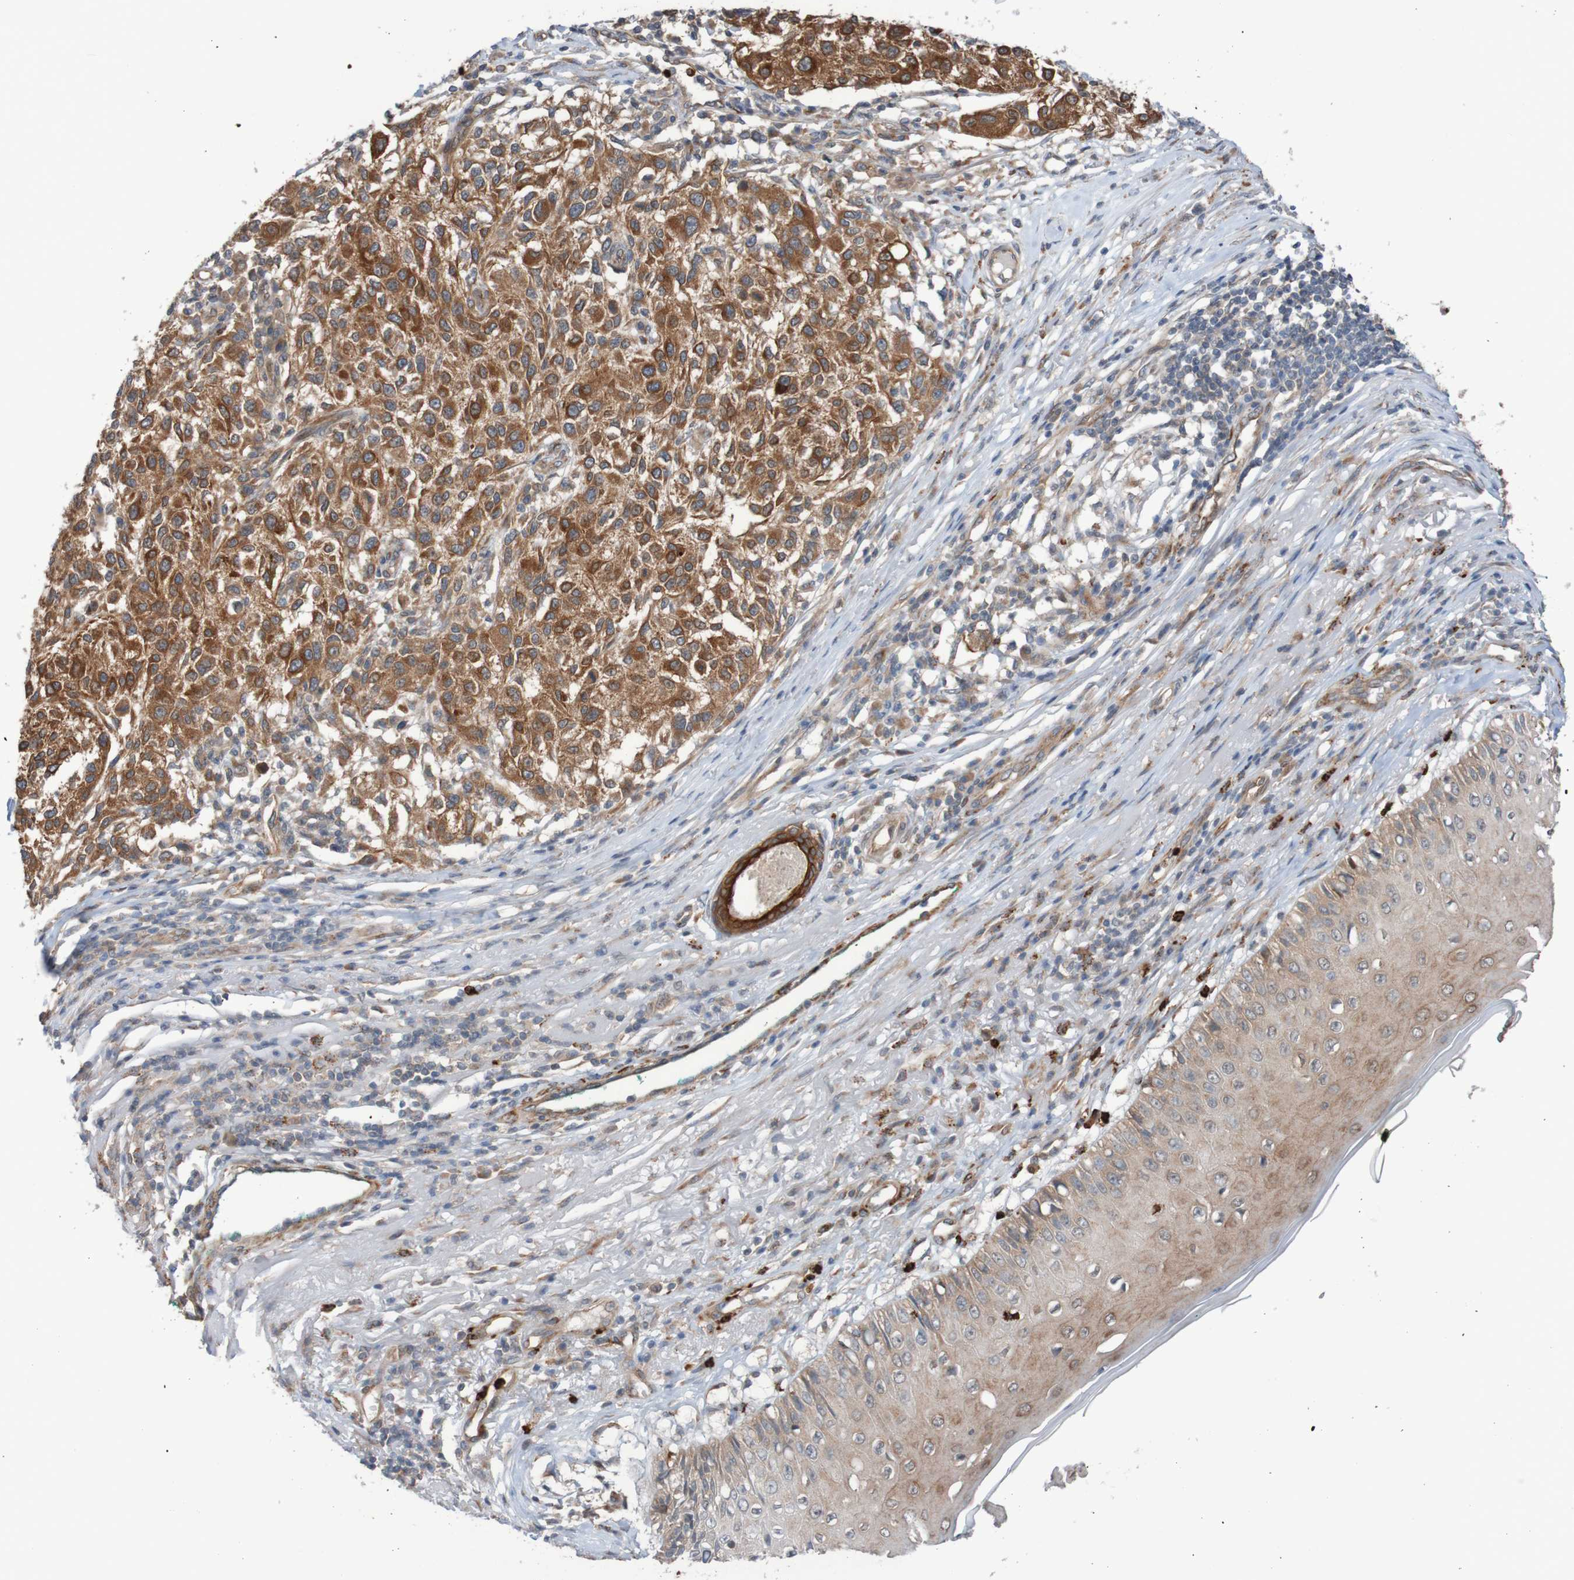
{"staining": {"intensity": "moderate", "quantity": ">75%", "location": "cytoplasmic/membranous"}, "tissue": "melanoma", "cell_type": "Tumor cells", "image_type": "cancer", "snomed": [{"axis": "morphology", "description": "Necrosis, NOS"}, {"axis": "morphology", "description": "Malignant melanoma, NOS"}, {"axis": "topography", "description": "Skin"}], "caption": "Immunohistochemistry (IHC) of melanoma displays medium levels of moderate cytoplasmic/membranous positivity in approximately >75% of tumor cells.", "gene": "ST8SIA6", "patient": {"sex": "female", "age": 87}}